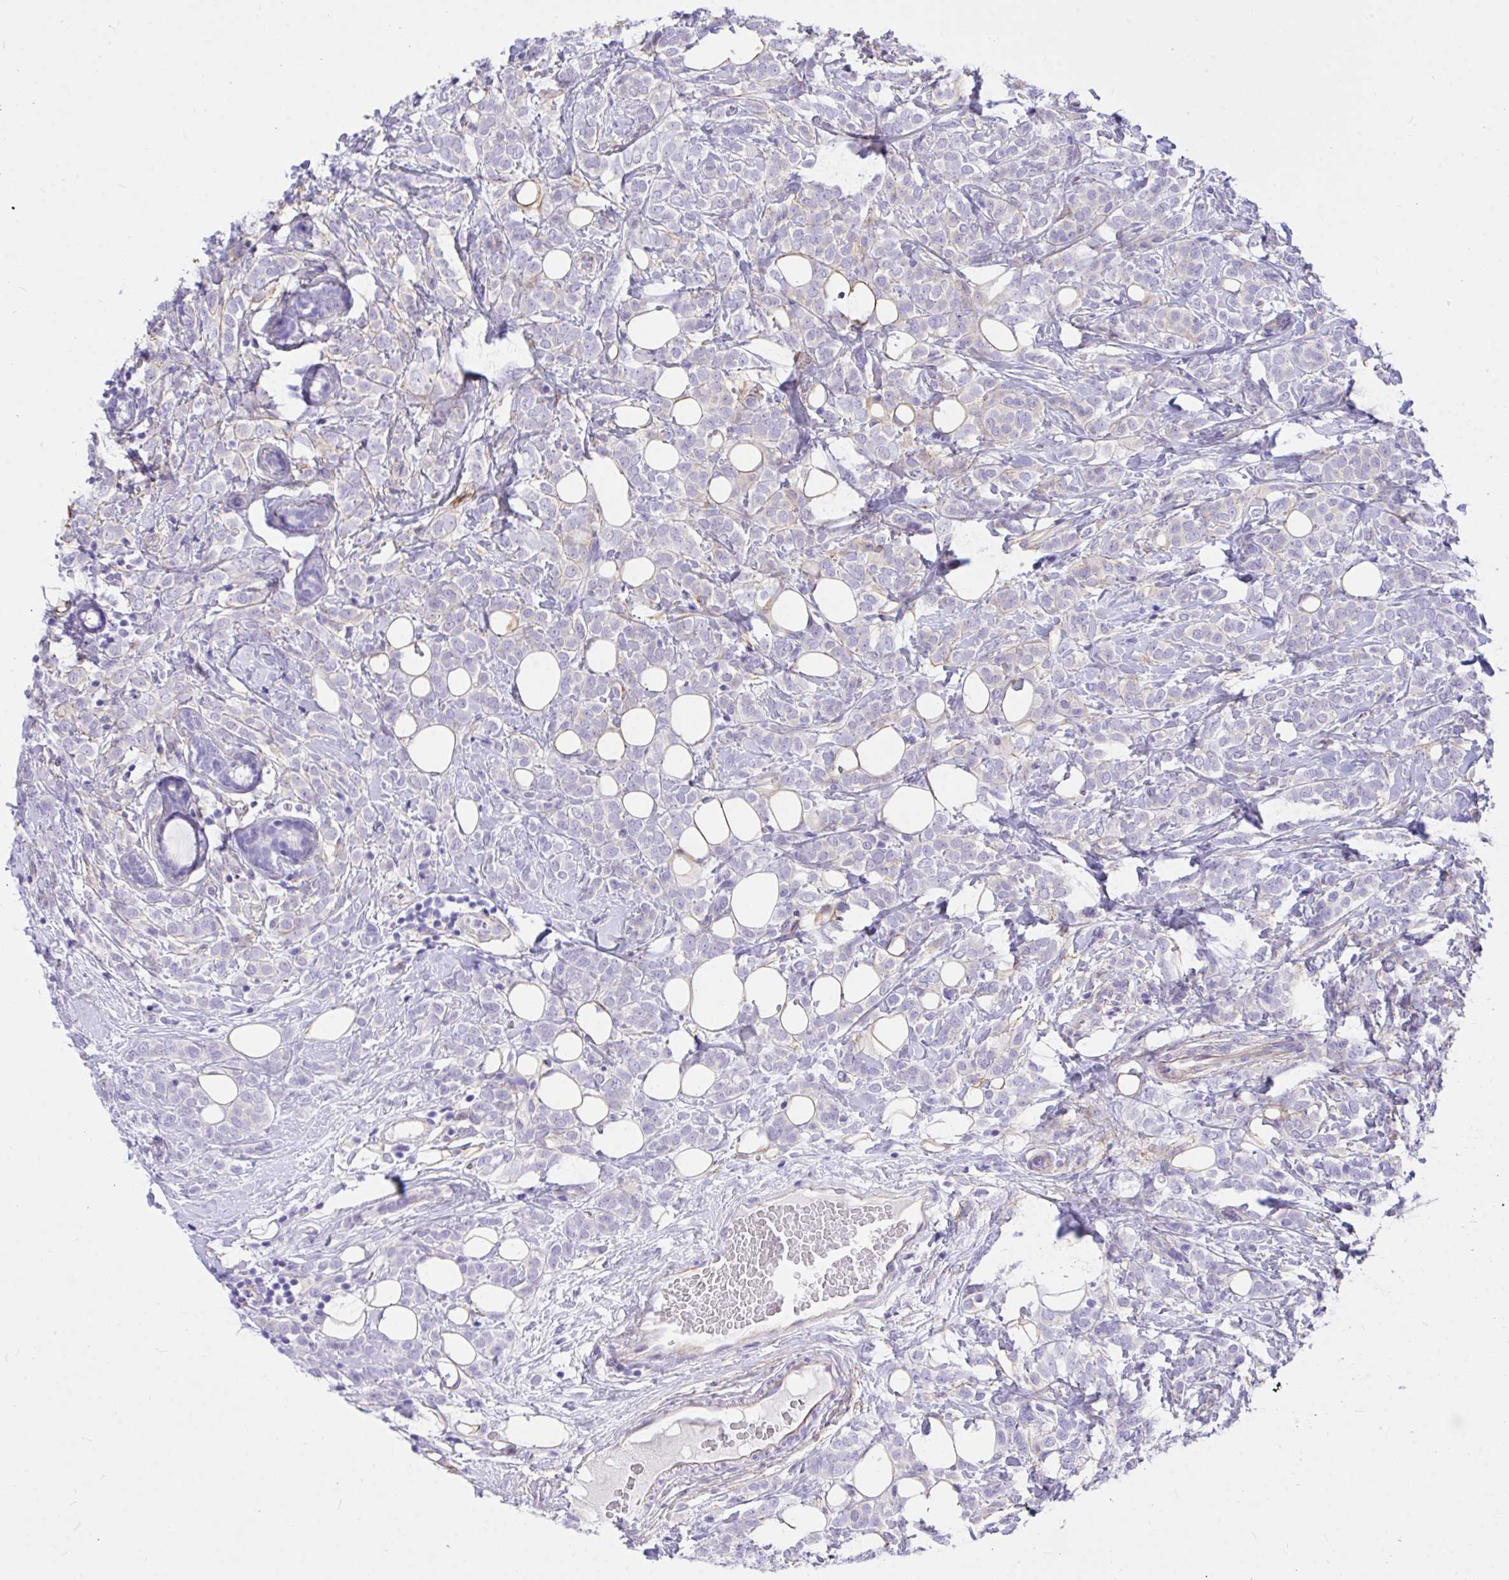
{"staining": {"intensity": "negative", "quantity": "none", "location": "none"}, "tissue": "breast cancer", "cell_type": "Tumor cells", "image_type": "cancer", "snomed": [{"axis": "morphology", "description": "Lobular carcinoma"}, {"axis": "topography", "description": "Breast"}], "caption": "Lobular carcinoma (breast) stained for a protein using IHC exhibits no positivity tumor cells.", "gene": "TLN2", "patient": {"sex": "female", "age": 49}}